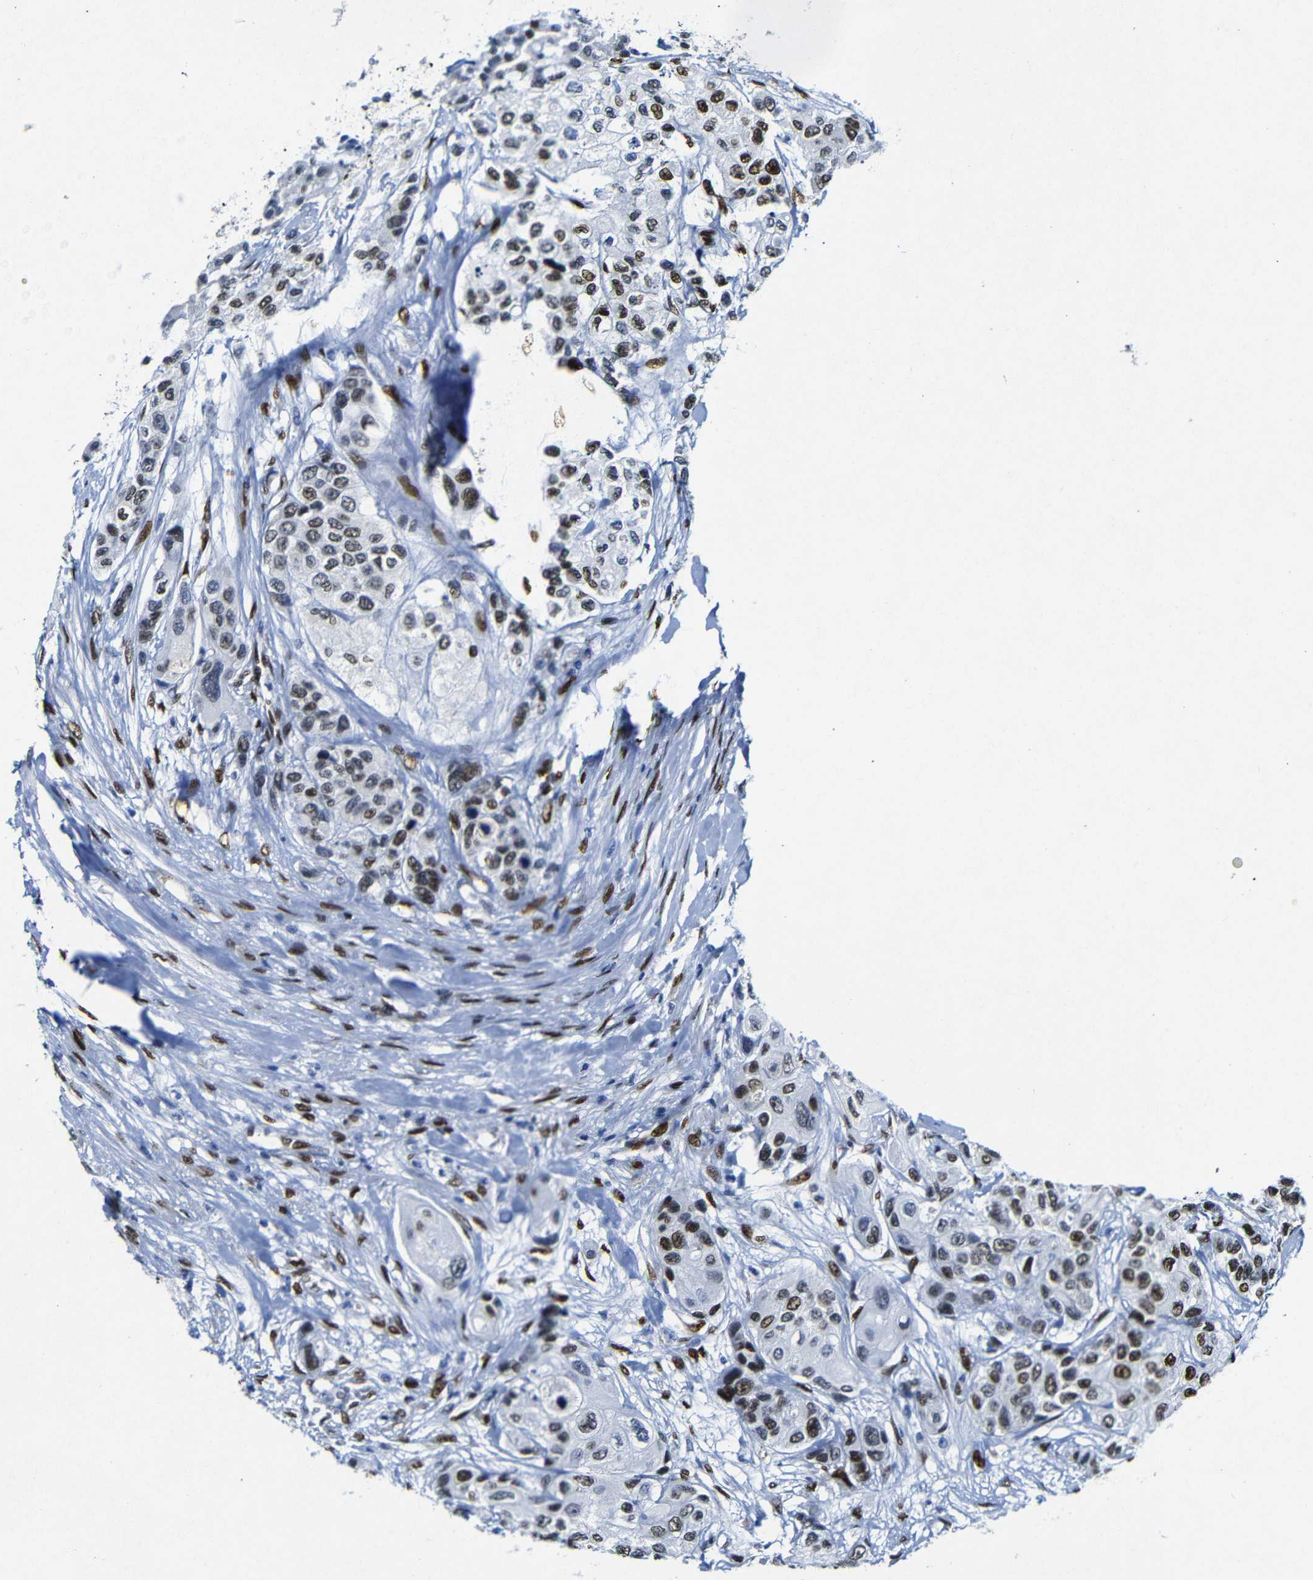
{"staining": {"intensity": "moderate", "quantity": ">75%", "location": "nuclear"}, "tissue": "urothelial cancer", "cell_type": "Tumor cells", "image_type": "cancer", "snomed": [{"axis": "morphology", "description": "Urothelial carcinoma, High grade"}, {"axis": "topography", "description": "Urinary bladder"}], "caption": "Urothelial cancer stained for a protein (brown) reveals moderate nuclear positive positivity in approximately >75% of tumor cells.", "gene": "FOSL2", "patient": {"sex": "female", "age": 56}}